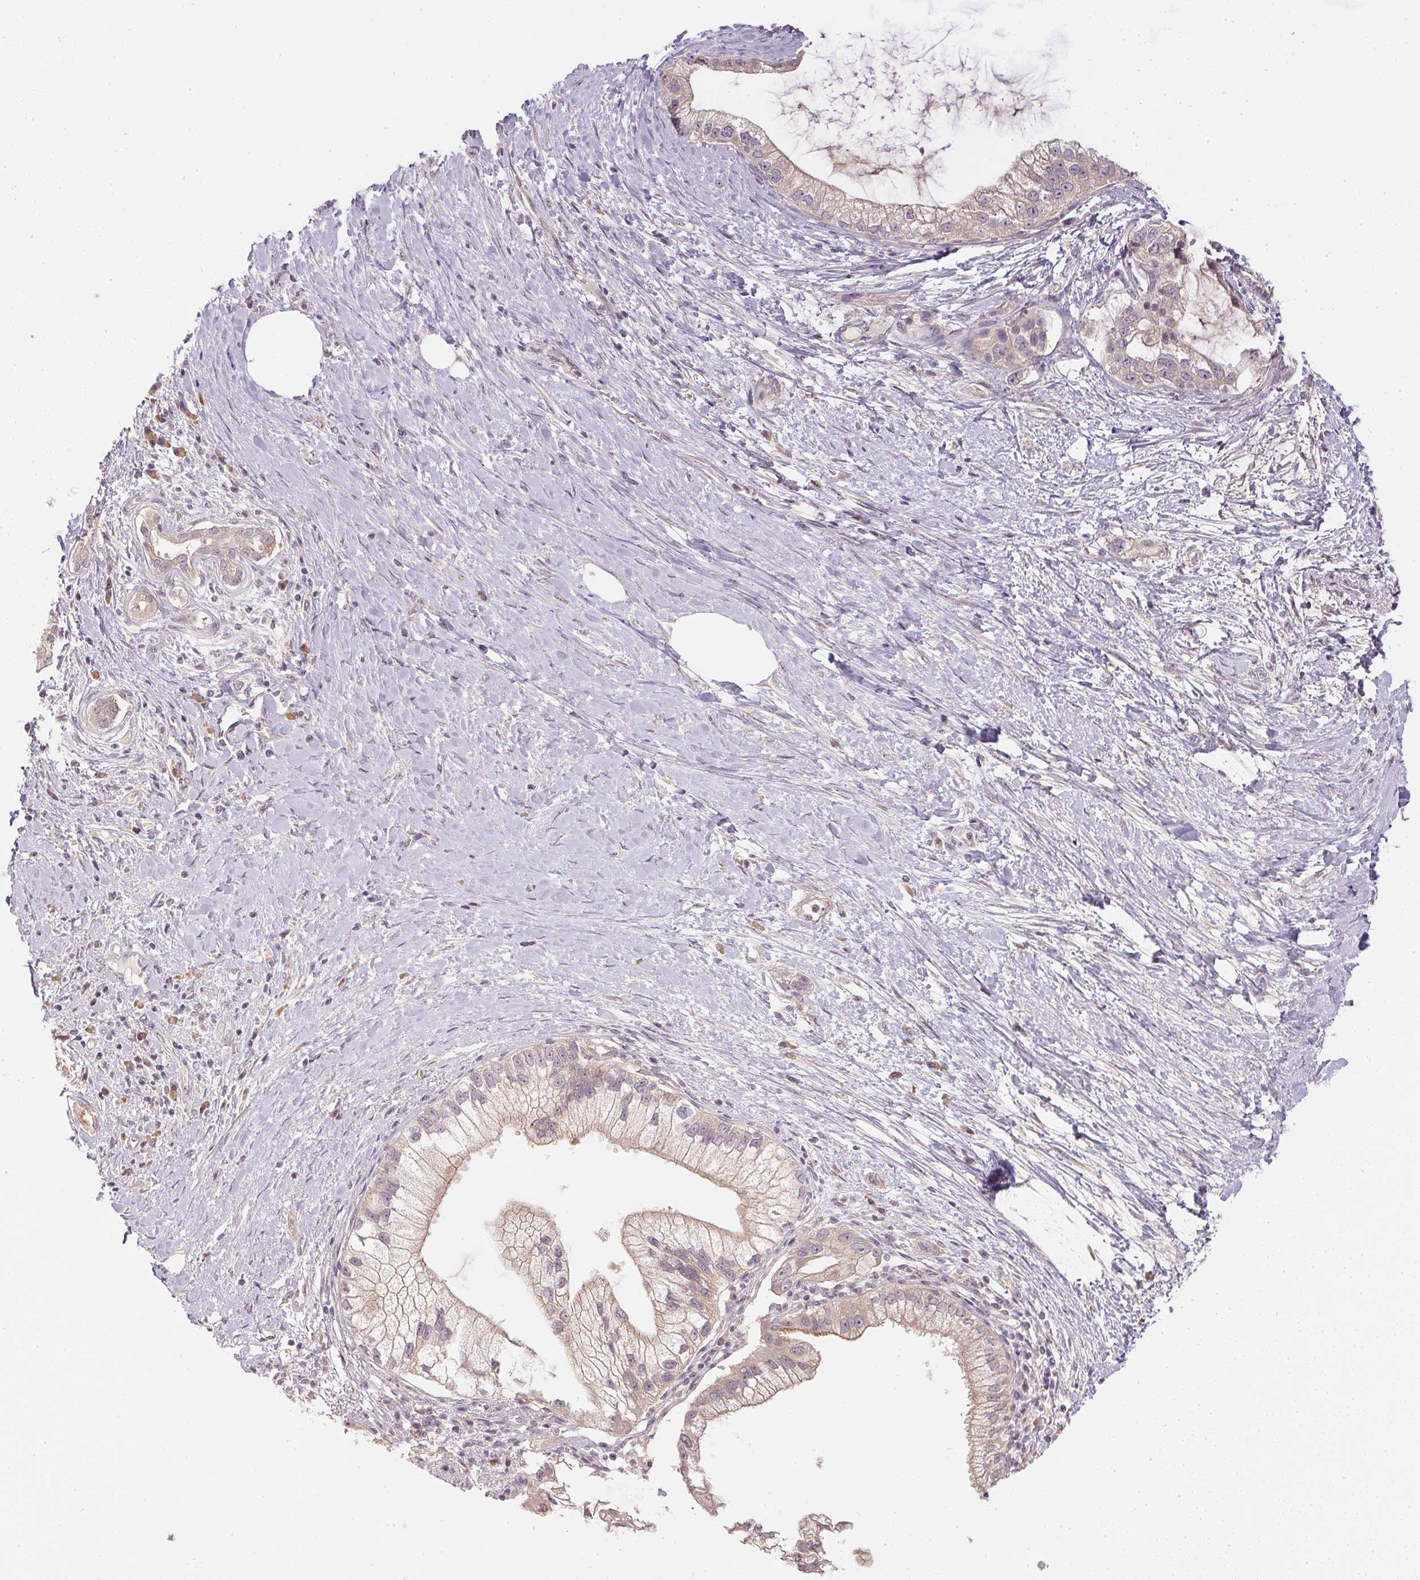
{"staining": {"intensity": "weak", "quantity": "<25%", "location": "cytoplasmic/membranous"}, "tissue": "pancreatic cancer", "cell_type": "Tumor cells", "image_type": "cancer", "snomed": [{"axis": "morphology", "description": "Adenocarcinoma, NOS"}, {"axis": "topography", "description": "Pancreas"}], "caption": "IHC photomicrograph of neoplastic tissue: pancreatic adenocarcinoma stained with DAB (3,3'-diaminobenzidine) reveals no significant protein positivity in tumor cells. (Brightfield microscopy of DAB (3,3'-diaminobenzidine) immunohistochemistry at high magnification).", "gene": "TTC23L", "patient": {"sex": "male", "age": 70}}